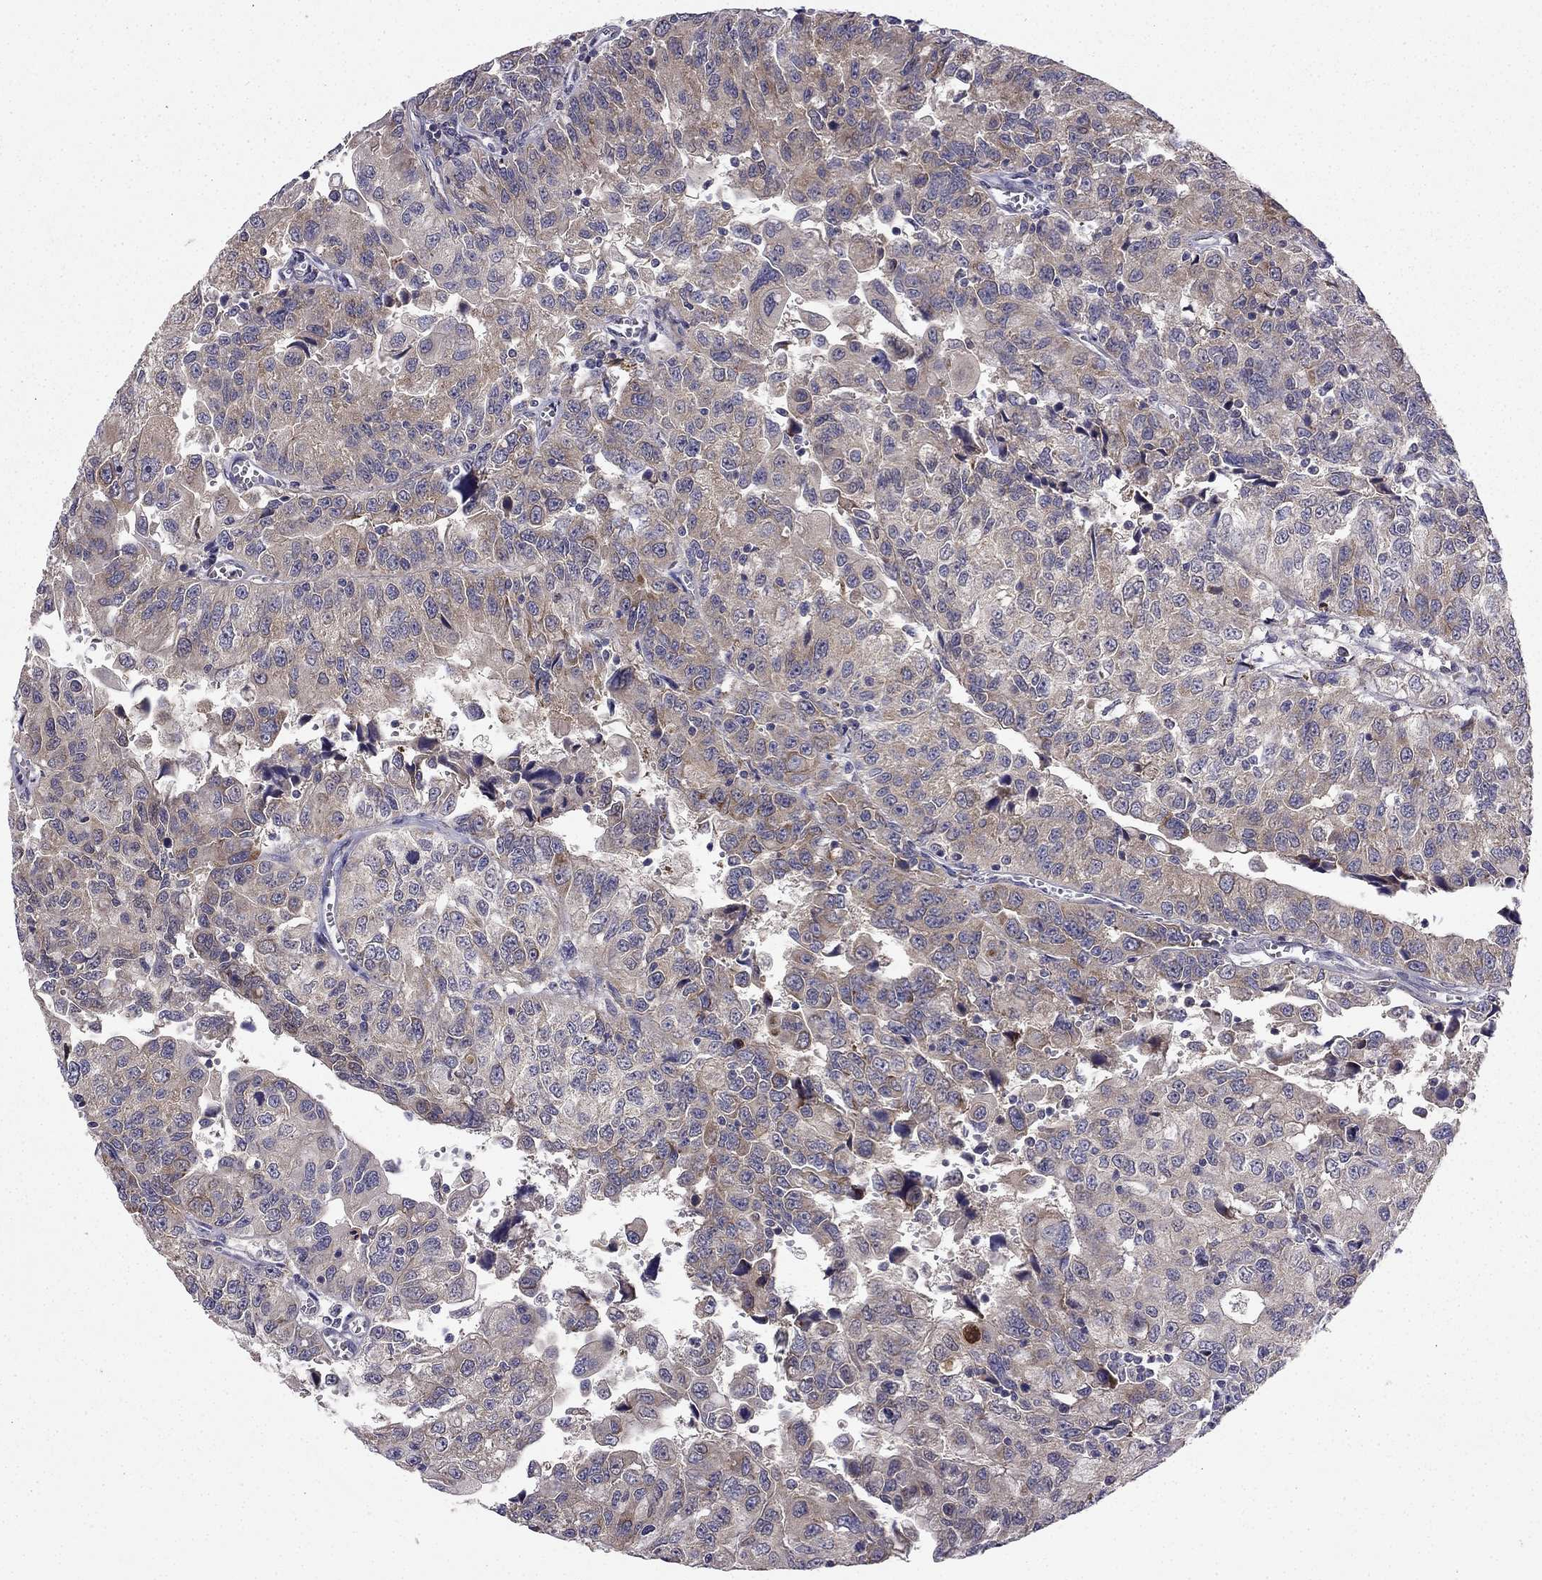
{"staining": {"intensity": "moderate", "quantity": "25%-75%", "location": "cytoplasmic/membranous"}, "tissue": "urothelial cancer", "cell_type": "Tumor cells", "image_type": "cancer", "snomed": [{"axis": "morphology", "description": "Urothelial carcinoma, NOS"}, {"axis": "morphology", "description": "Urothelial carcinoma, High grade"}, {"axis": "topography", "description": "Urinary bladder"}], "caption": "Tumor cells exhibit medium levels of moderate cytoplasmic/membranous staining in approximately 25%-75% of cells in human urothelial cancer. (Brightfield microscopy of DAB IHC at high magnification).", "gene": "STXBP5", "patient": {"sex": "female", "age": 73}}